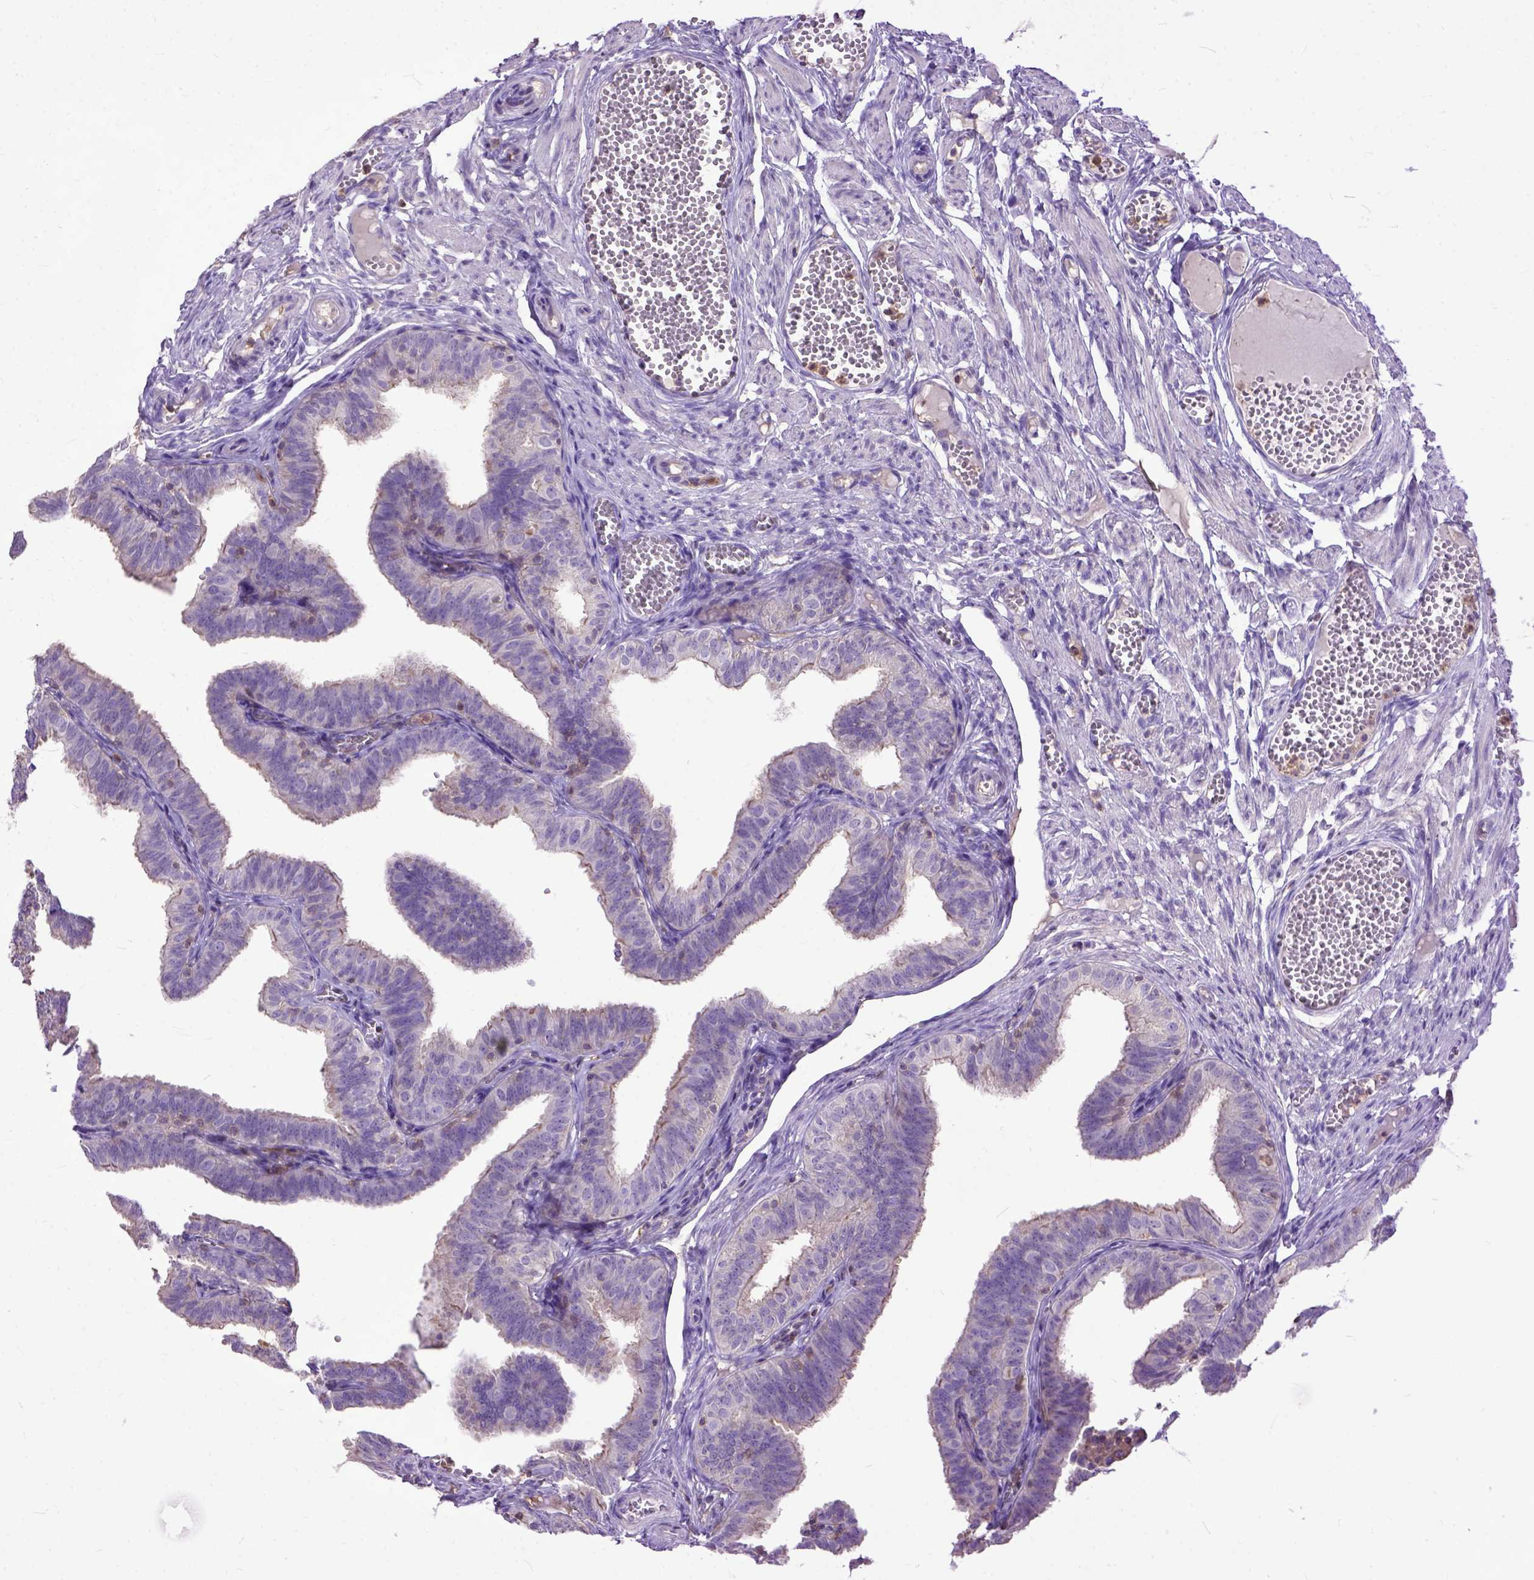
{"staining": {"intensity": "weak", "quantity": "25%-75%", "location": "cytoplasmic/membranous"}, "tissue": "fallopian tube", "cell_type": "Glandular cells", "image_type": "normal", "snomed": [{"axis": "morphology", "description": "Normal tissue, NOS"}, {"axis": "topography", "description": "Fallopian tube"}], "caption": "Immunohistochemistry of unremarkable fallopian tube reveals low levels of weak cytoplasmic/membranous staining in about 25%-75% of glandular cells.", "gene": "NAMPT", "patient": {"sex": "female", "age": 25}}